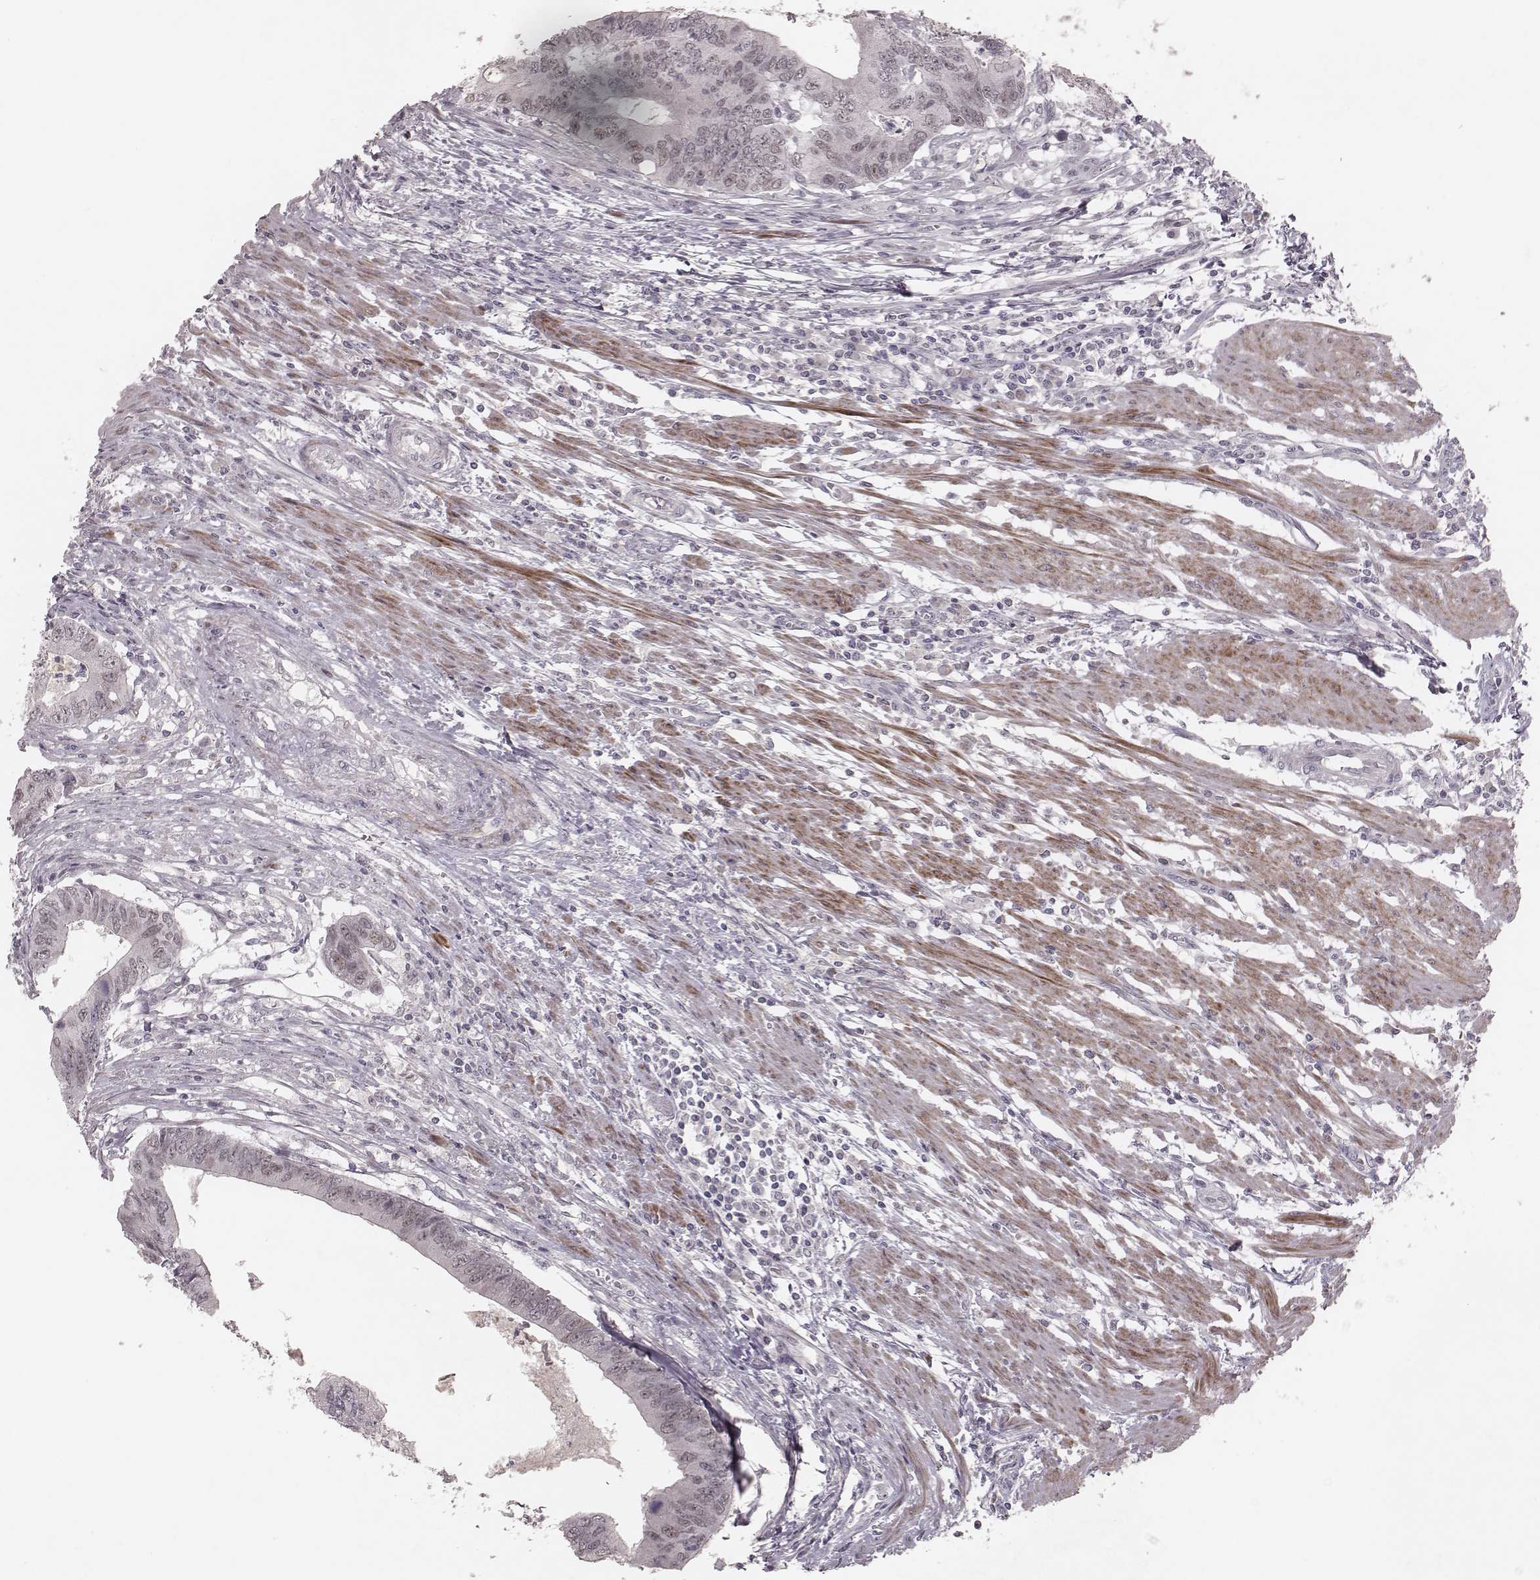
{"staining": {"intensity": "weak", "quantity": "<25%", "location": "nuclear"}, "tissue": "colorectal cancer", "cell_type": "Tumor cells", "image_type": "cancer", "snomed": [{"axis": "morphology", "description": "Adenocarcinoma, NOS"}, {"axis": "topography", "description": "Colon"}], "caption": "High magnification brightfield microscopy of colorectal cancer (adenocarcinoma) stained with DAB (brown) and counterstained with hematoxylin (blue): tumor cells show no significant staining.", "gene": "FAM13B", "patient": {"sex": "male", "age": 53}}